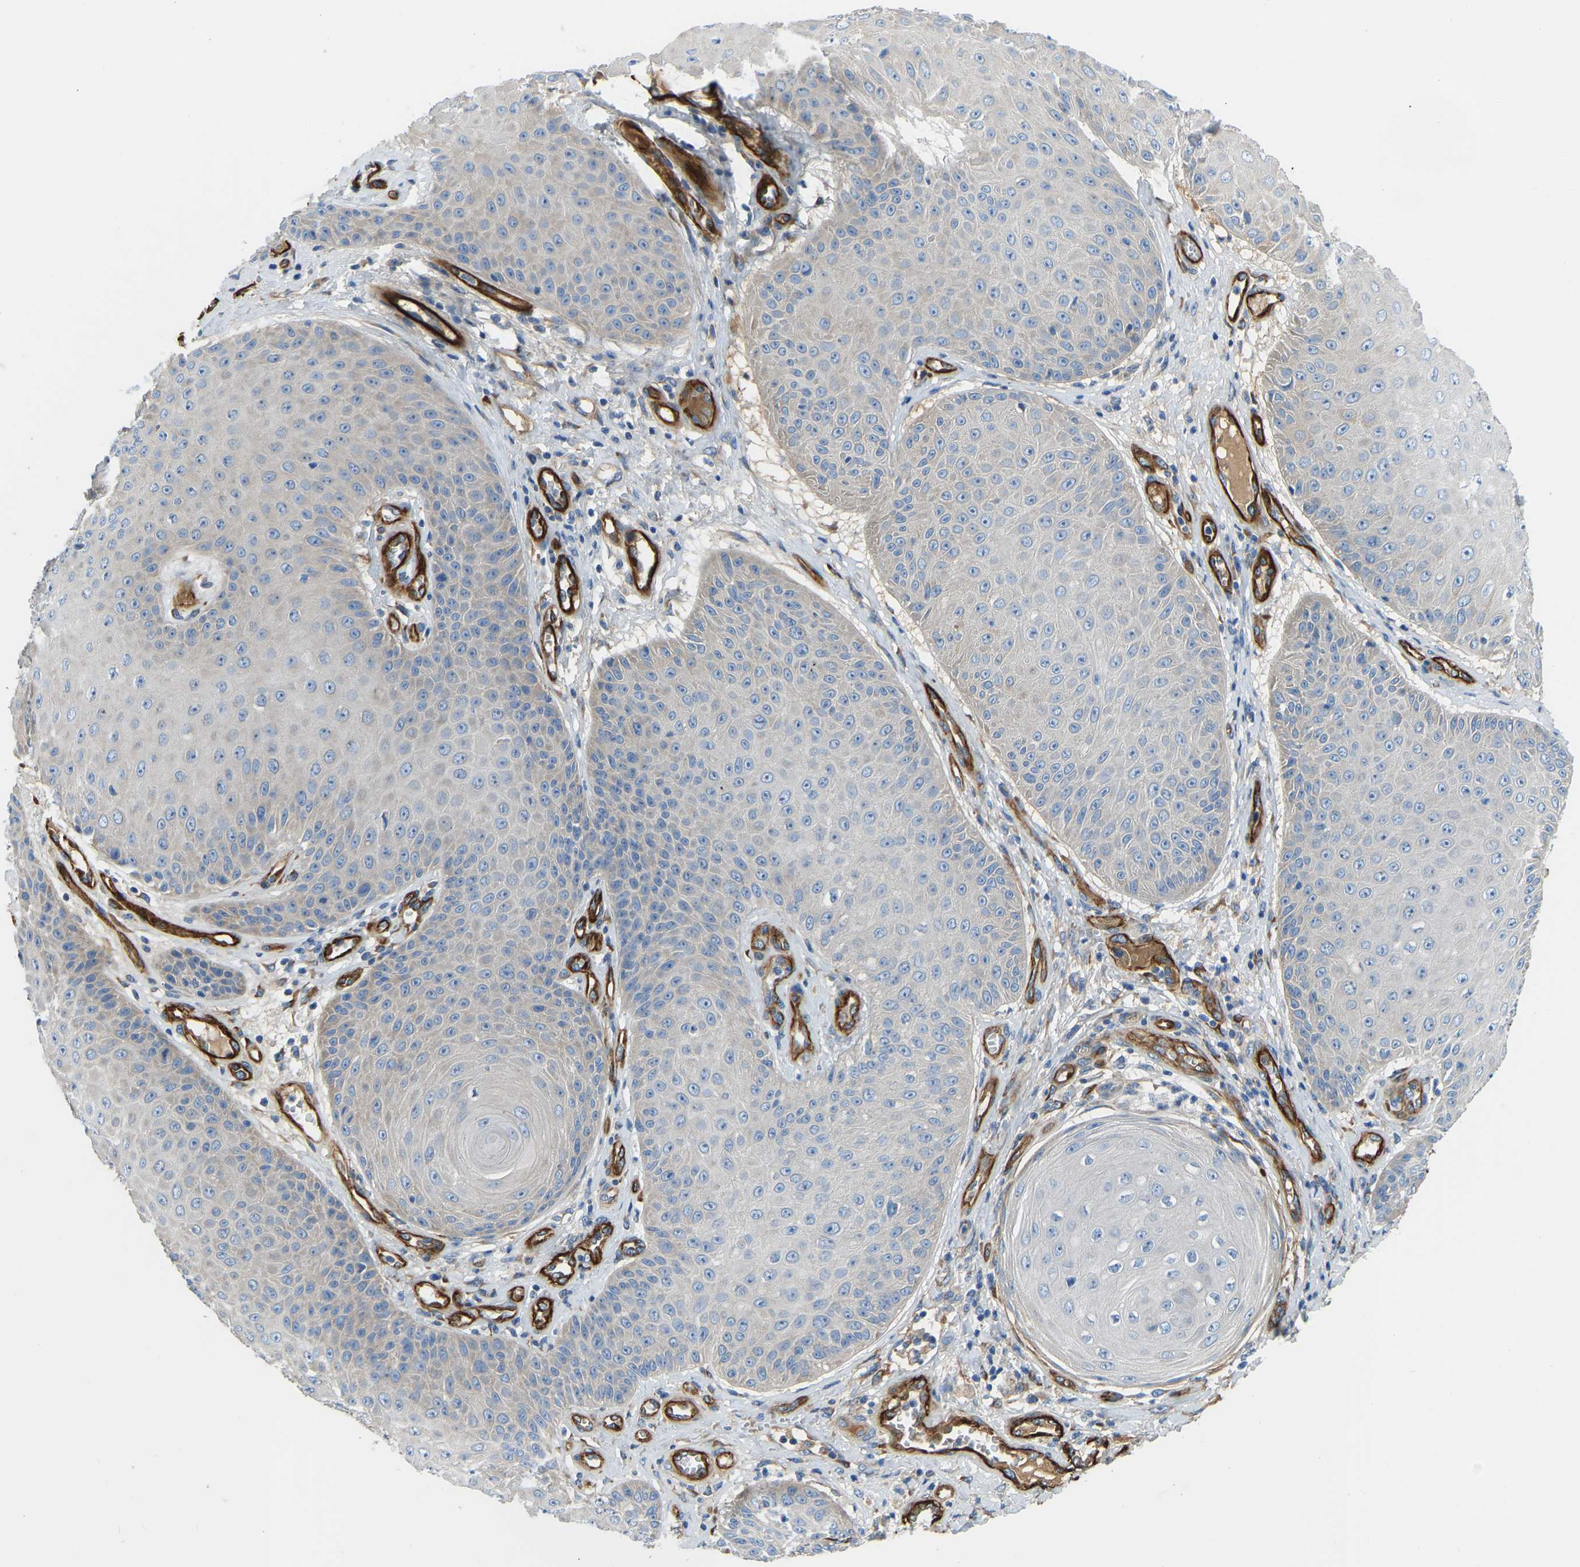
{"staining": {"intensity": "moderate", "quantity": "<25%", "location": "cytoplasmic/membranous"}, "tissue": "skin cancer", "cell_type": "Tumor cells", "image_type": "cancer", "snomed": [{"axis": "morphology", "description": "Squamous cell carcinoma, NOS"}, {"axis": "topography", "description": "Skin"}], "caption": "The micrograph displays immunohistochemical staining of squamous cell carcinoma (skin). There is moderate cytoplasmic/membranous staining is identified in about <25% of tumor cells. (Brightfield microscopy of DAB IHC at high magnification).", "gene": "COL15A1", "patient": {"sex": "male", "age": 74}}